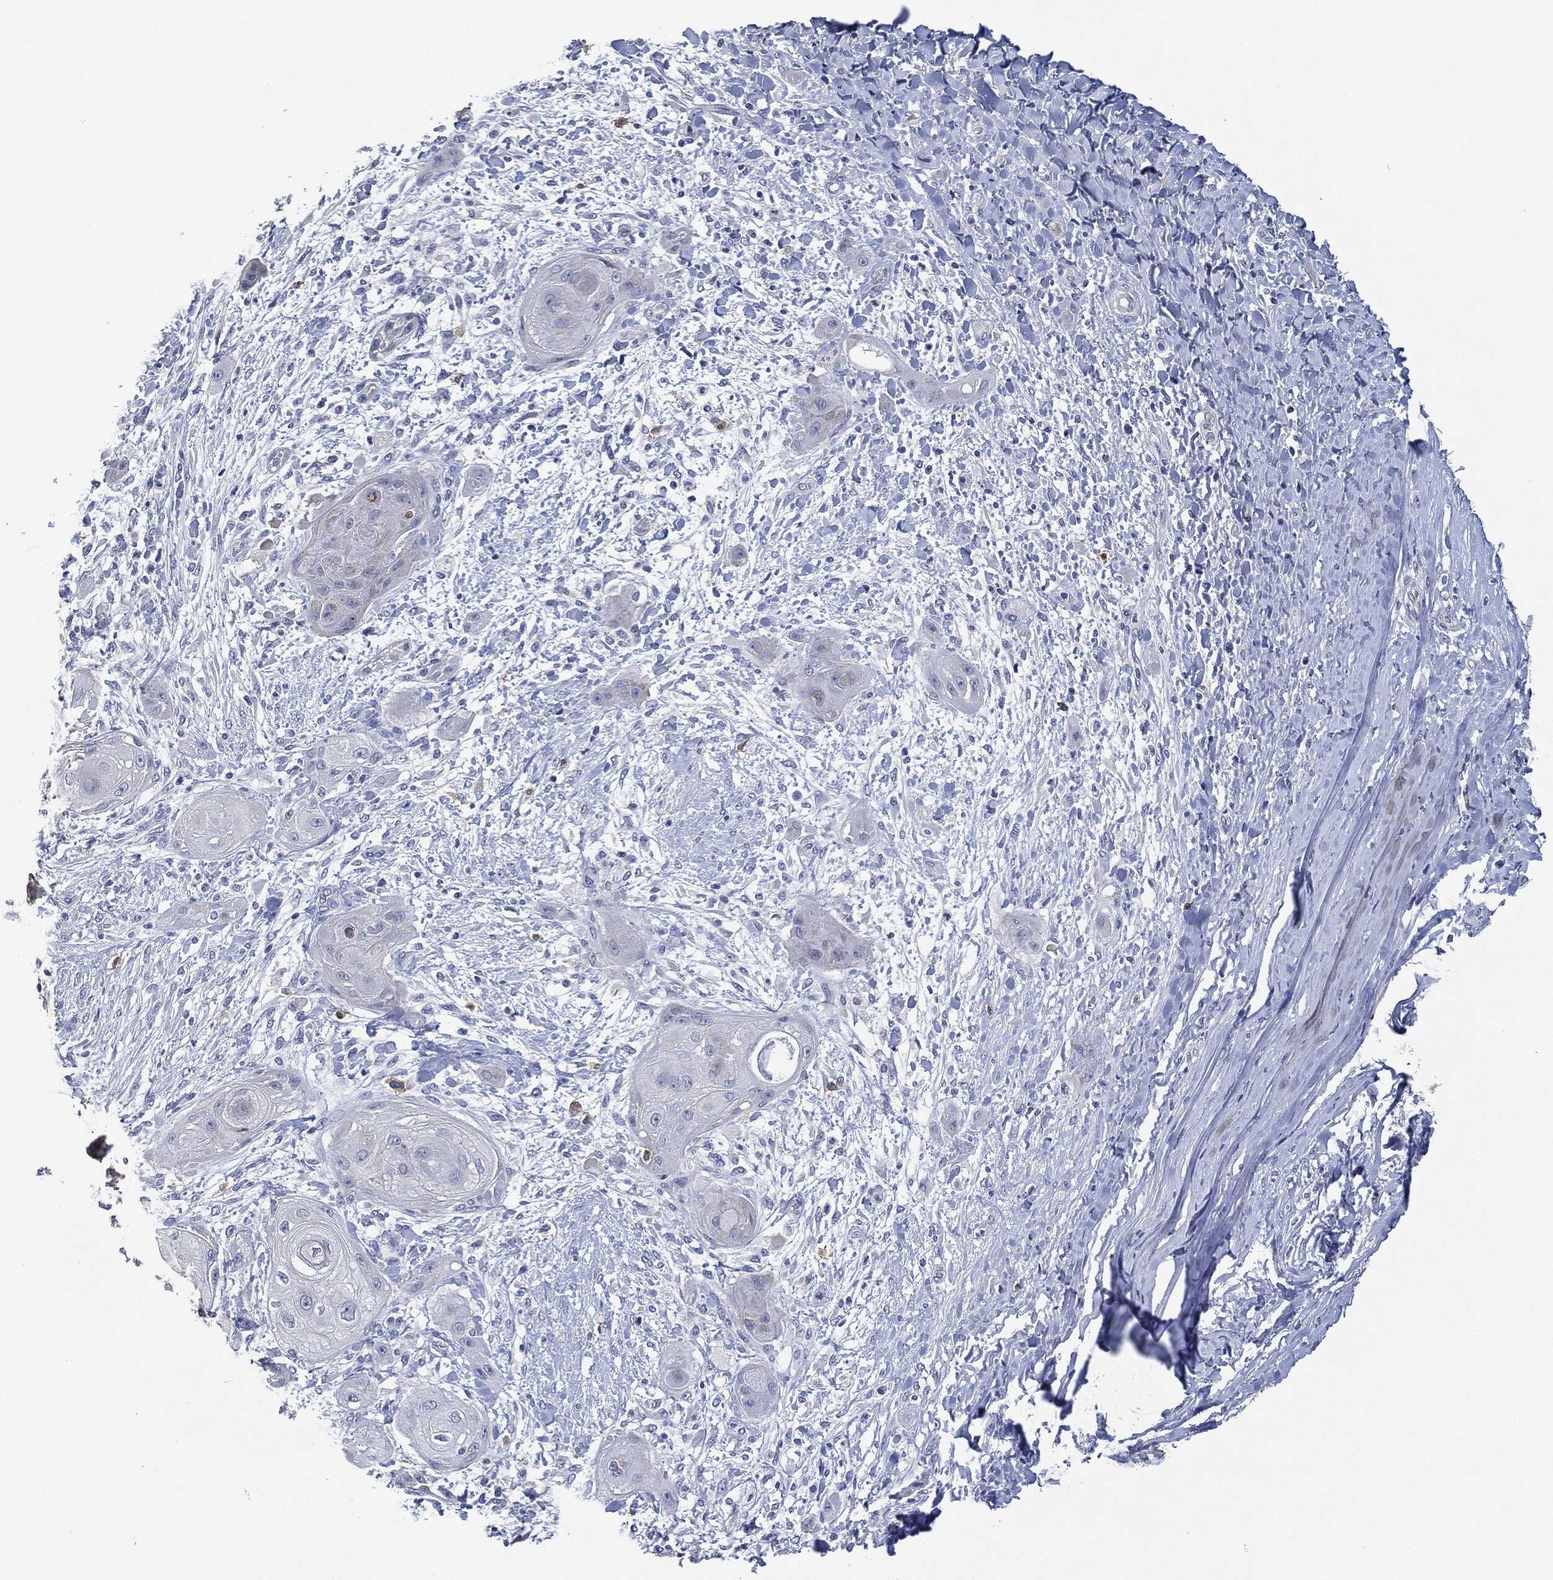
{"staining": {"intensity": "negative", "quantity": "none", "location": "none"}, "tissue": "skin cancer", "cell_type": "Tumor cells", "image_type": "cancer", "snomed": [{"axis": "morphology", "description": "Squamous cell carcinoma, NOS"}, {"axis": "topography", "description": "Skin"}], "caption": "Image shows no significant protein expression in tumor cells of skin squamous cell carcinoma.", "gene": "NTRK1", "patient": {"sex": "male", "age": 62}}